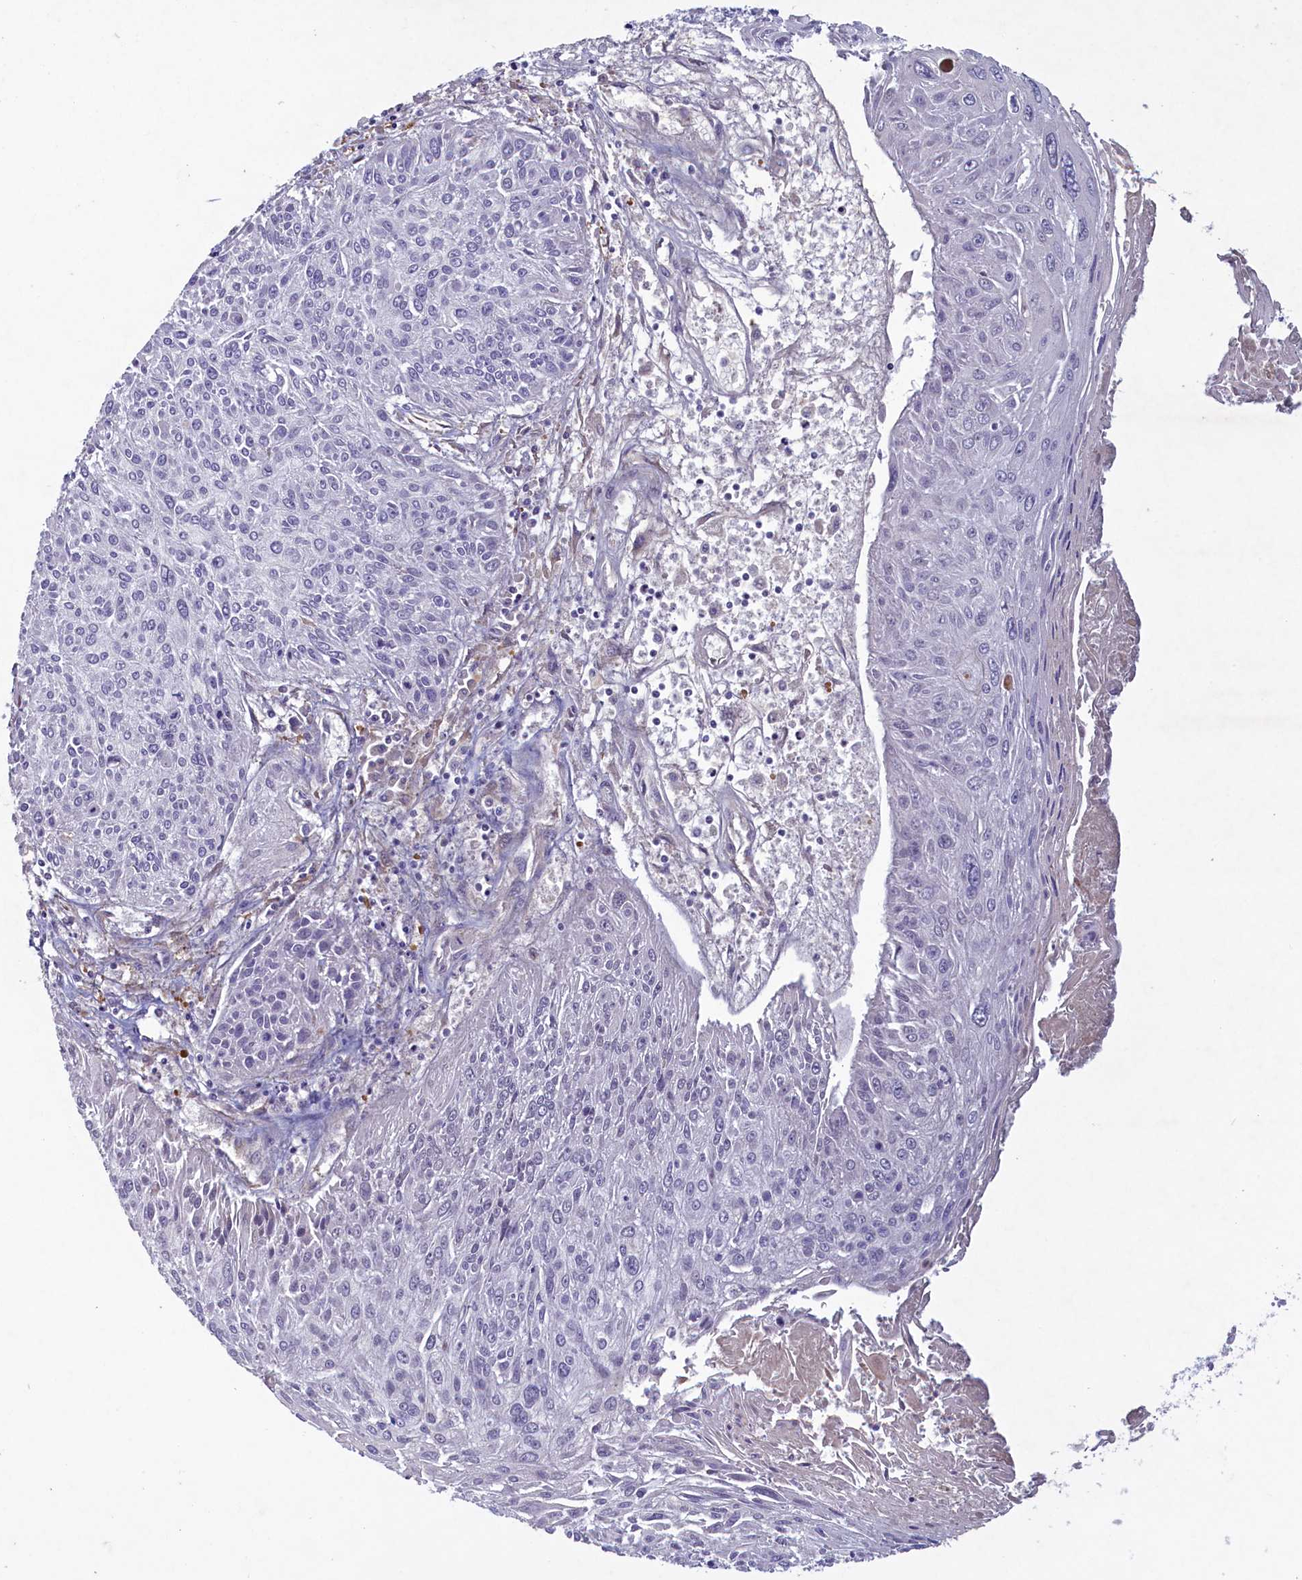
{"staining": {"intensity": "negative", "quantity": "none", "location": "none"}, "tissue": "cervical cancer", "cell_type": "Tumor cells", "image_type": "cancer", "snomed": [{"axis": "morphology", "description": "Squamous cell carcinoma, NOS"}, {"axis": "topography", "description": "Cervix"}], "caption": "Immunohistochemistry of human cervical cancer shows no staining in tumor cells.", "gene": "PLEKHG6", "patient": {"sex": "female", "age": 51}}